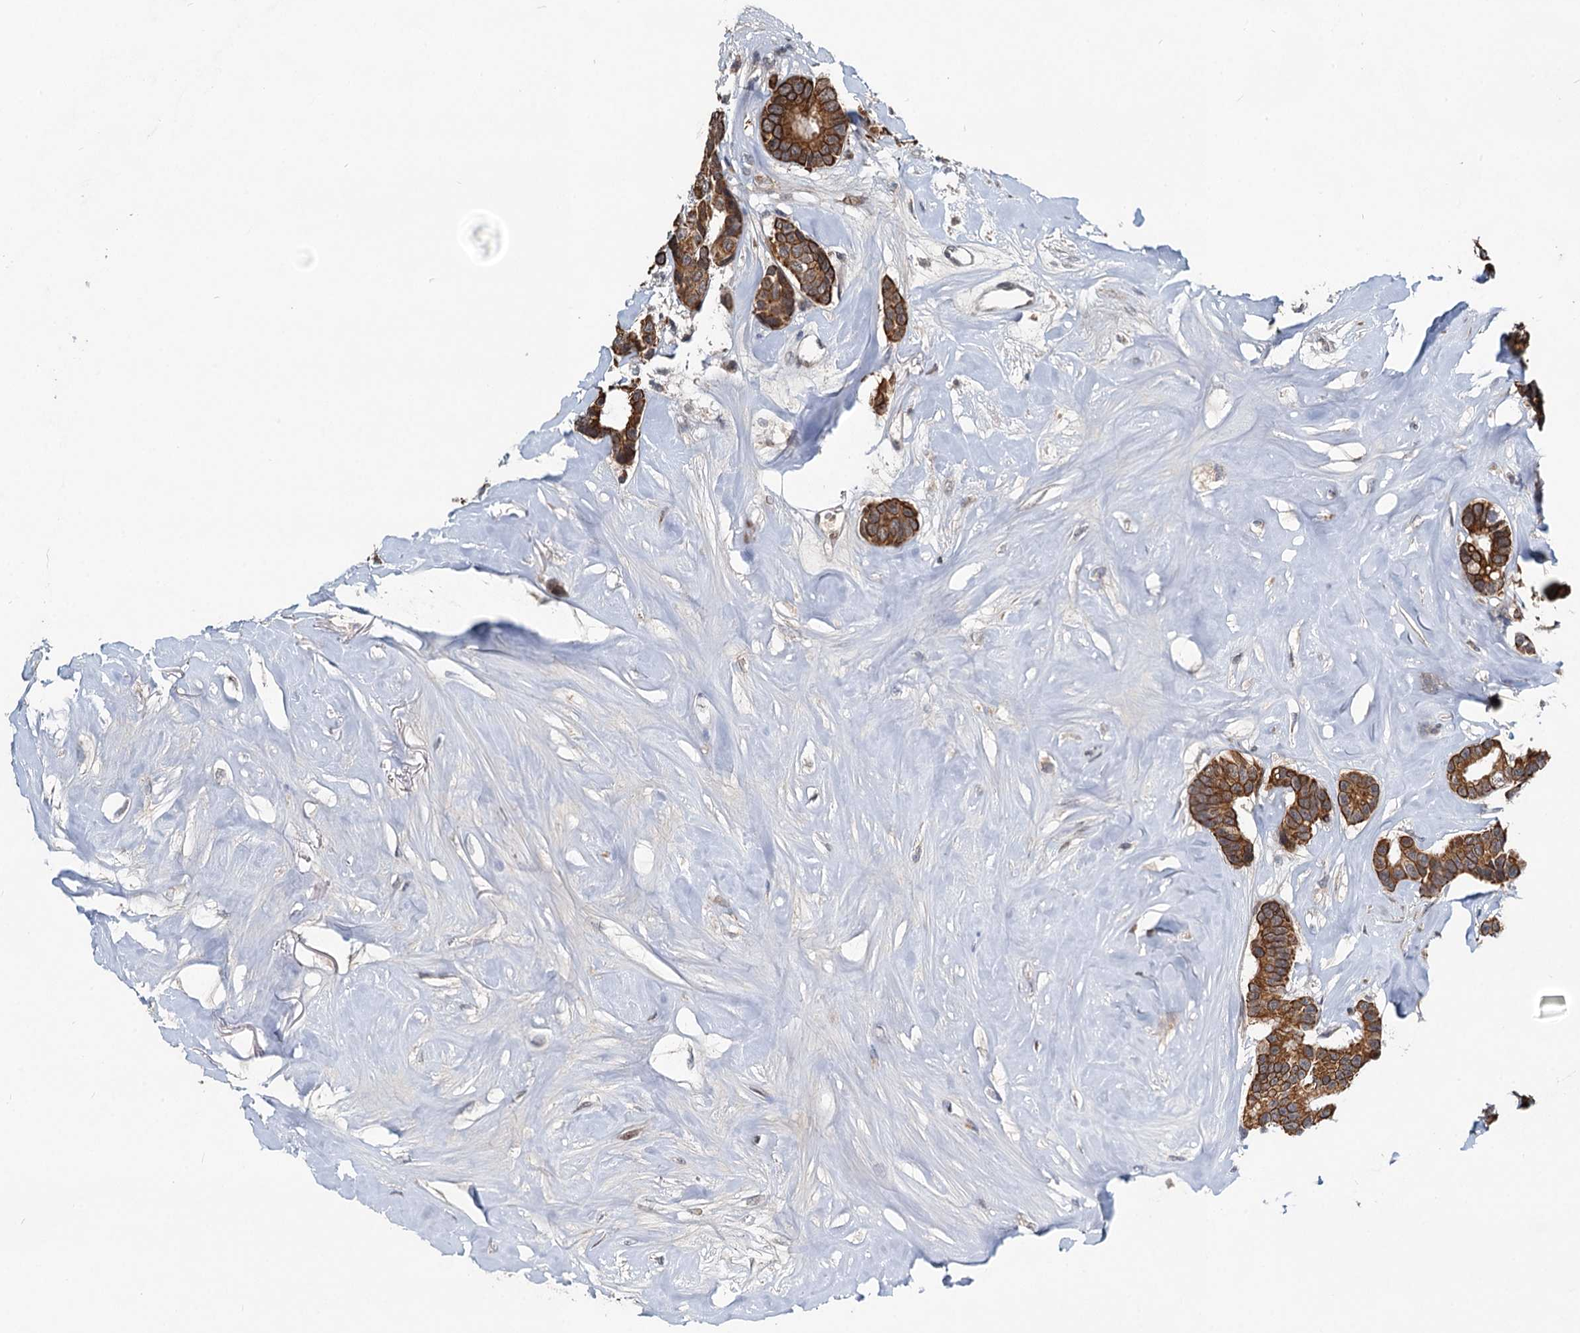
{"staining": {"intensity": "strong", "quantity": ">75%", "location": "cytoplasmic/membranous"}, "tissue": "breast cancer", "cell_type": "Tumor cells", "image_type": "cancer", "snomed": [{"axis": "morphology", "description": "Duct carcinoma"}, {"axis": "topography", "description": "Breast"}], "caption": "Breast invasive ductal carcinoma stained with a brown dye reveals strong cytoplasmic/membranous positive expression in approximately >75% of tumor cells.", "gene": "RITA1", "patient": {"sex": "female", "age": 87}}